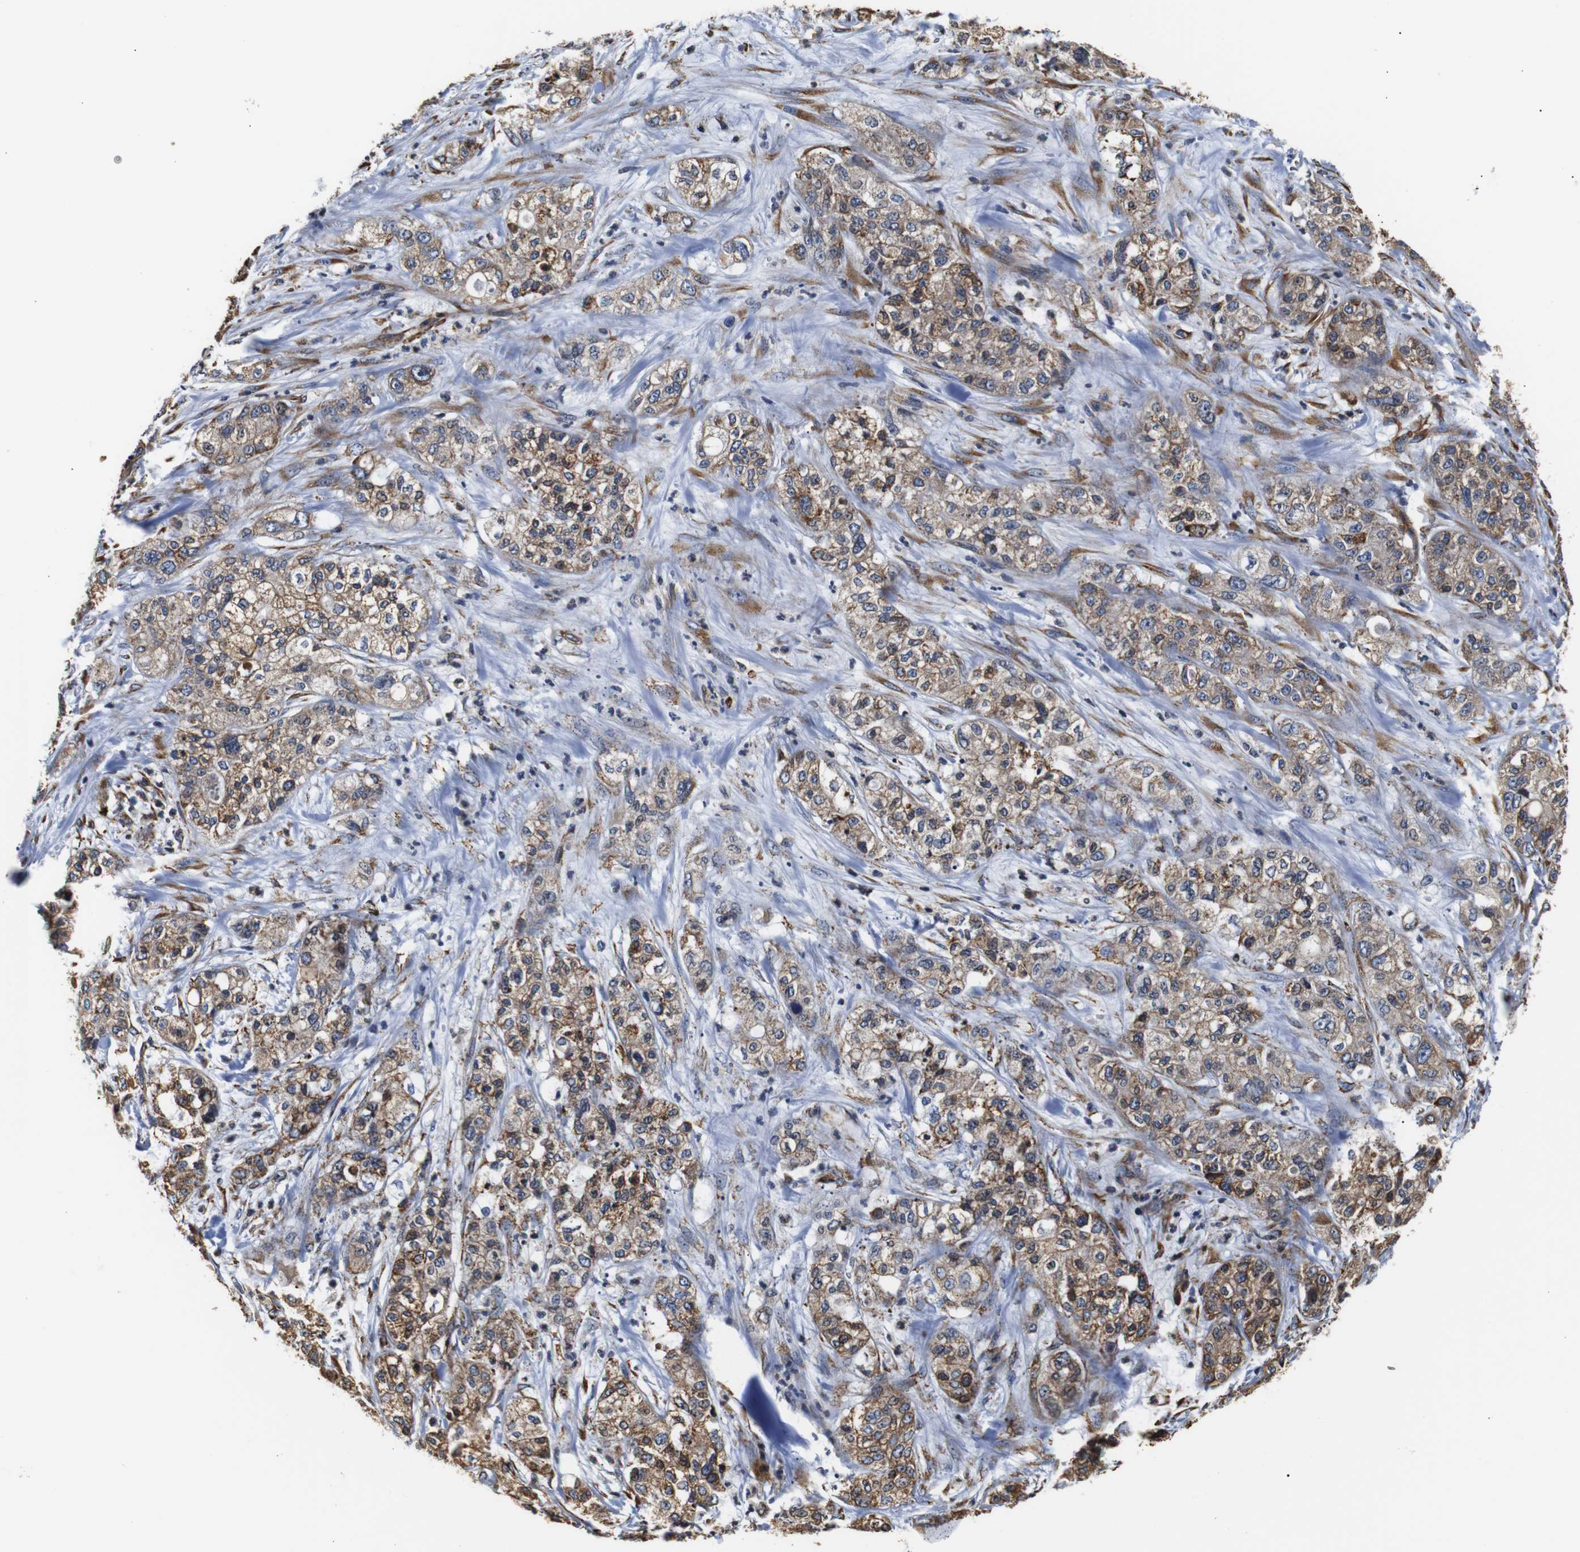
{"staining": {"intensity": "moderate", "quantity": ">75%", "location": "cytoplasmic/membranous"}, "tissue": "pancreatic cancer", "cell_type": "Tumor cells", "image_type": "cancer", "snomed": [{"axis": "morphology", "description": "Adenocarcinoma, NOS"}, {"axis": "topography", "description": "Pancreas"}], "caption": "High-power microscopy captured an IHC micrograph of pancreatic cancer (adenocarcinoma), revealing moderate cytoplasmic/membranous positivity in about >75% of tumor cells. The protein is stained brown, and the nuclei are stained in blue (DAB (3,3'-diaminobenzidine) IHC with brightfield microscopy, high magnification).", "gene": "HHIP", "patient": {"sex": "female", "age": 78}}